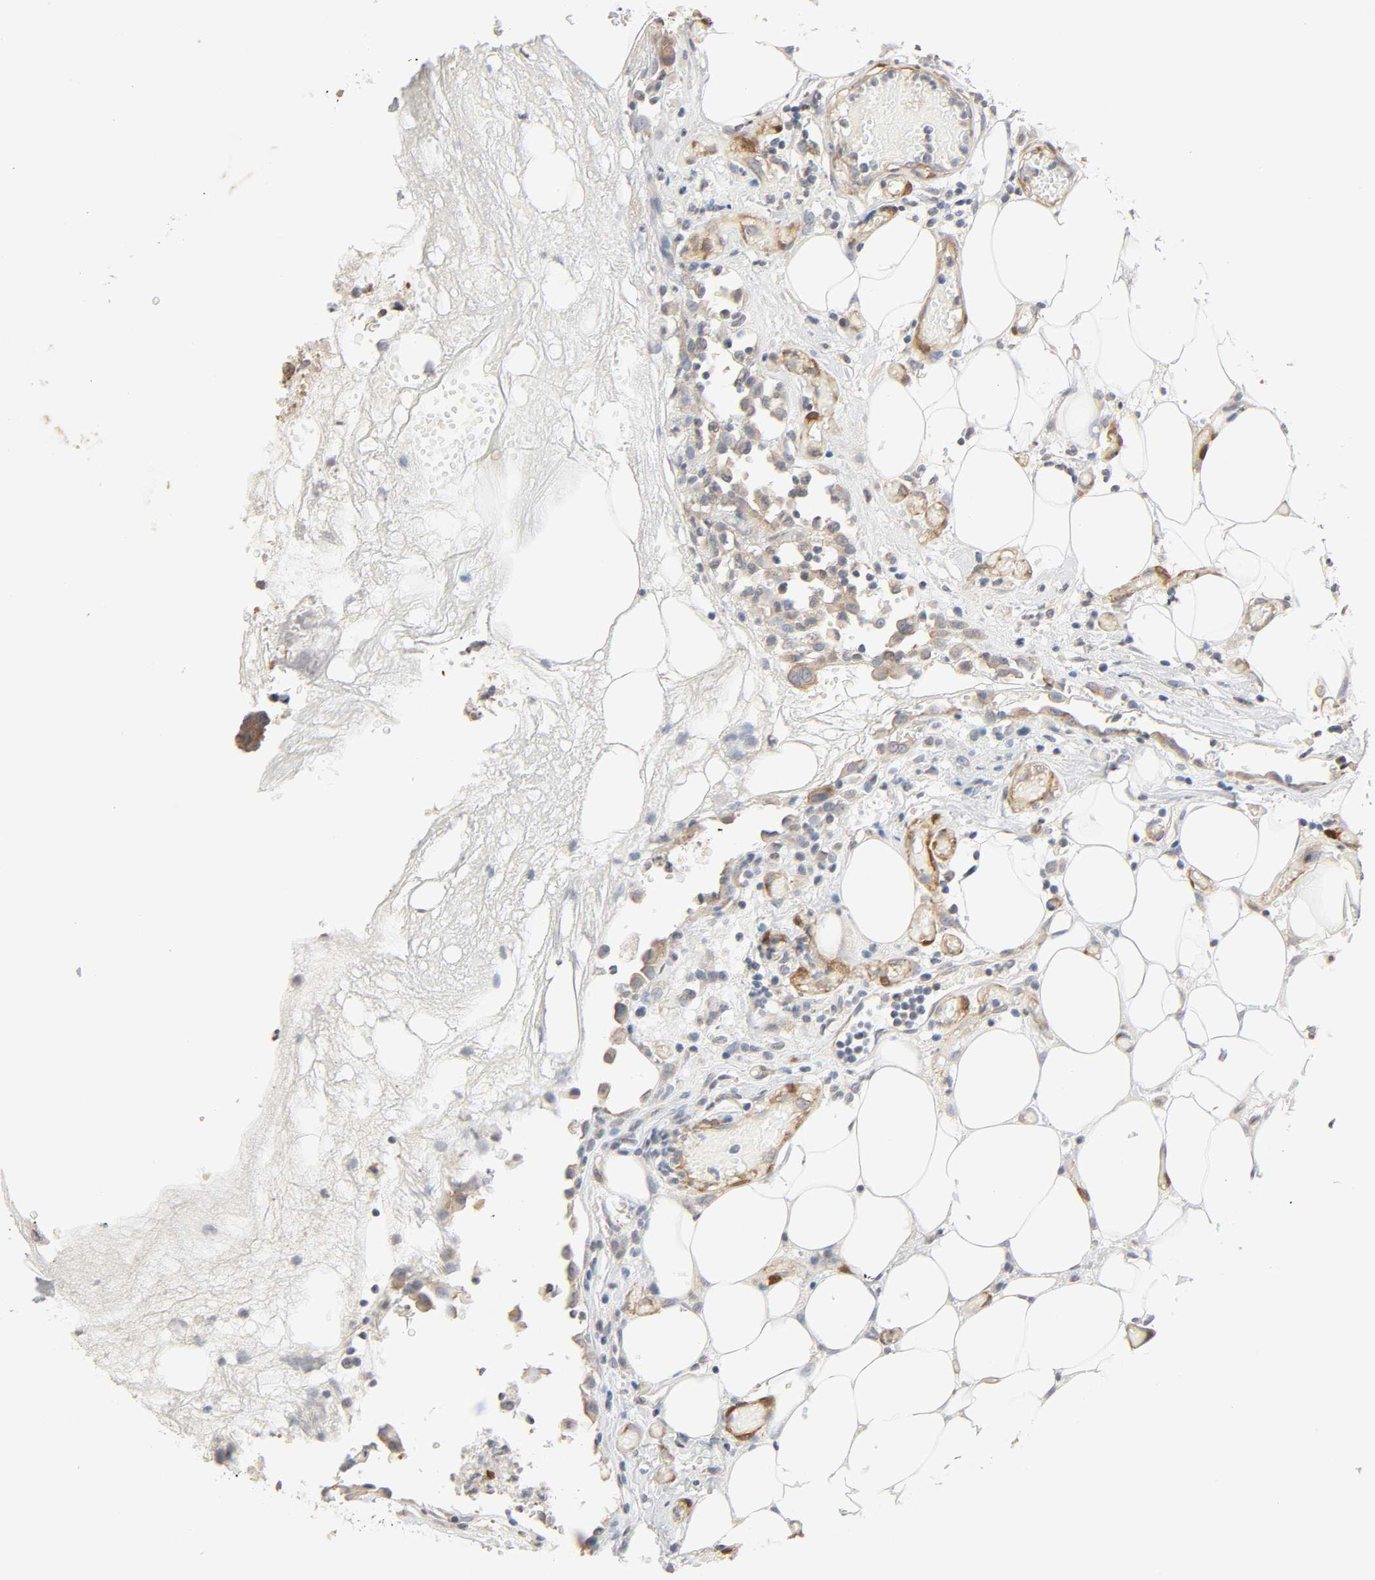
{"staining": {"intensity": "weak", "quantity": ">75%", "location": "cytoplasmic/membranous"}, "tissue": "colorectal cancer", "cell_type": "Tumor cells", "image_type": "cancer", "snomed": [{"axis": "morphology", "description": "Adenocarcinoma, NOS"}, {"axis": "topography", "description": "Colon"}], "caption": "Immunohistochemical staining of adenocarcinoma (colorectal) displays weak cytoplasmic/membranous protein expression in approximately >75% of tumor cells.", "gene": "PTK2", "patient": {"sex": "female", "age": 86}}